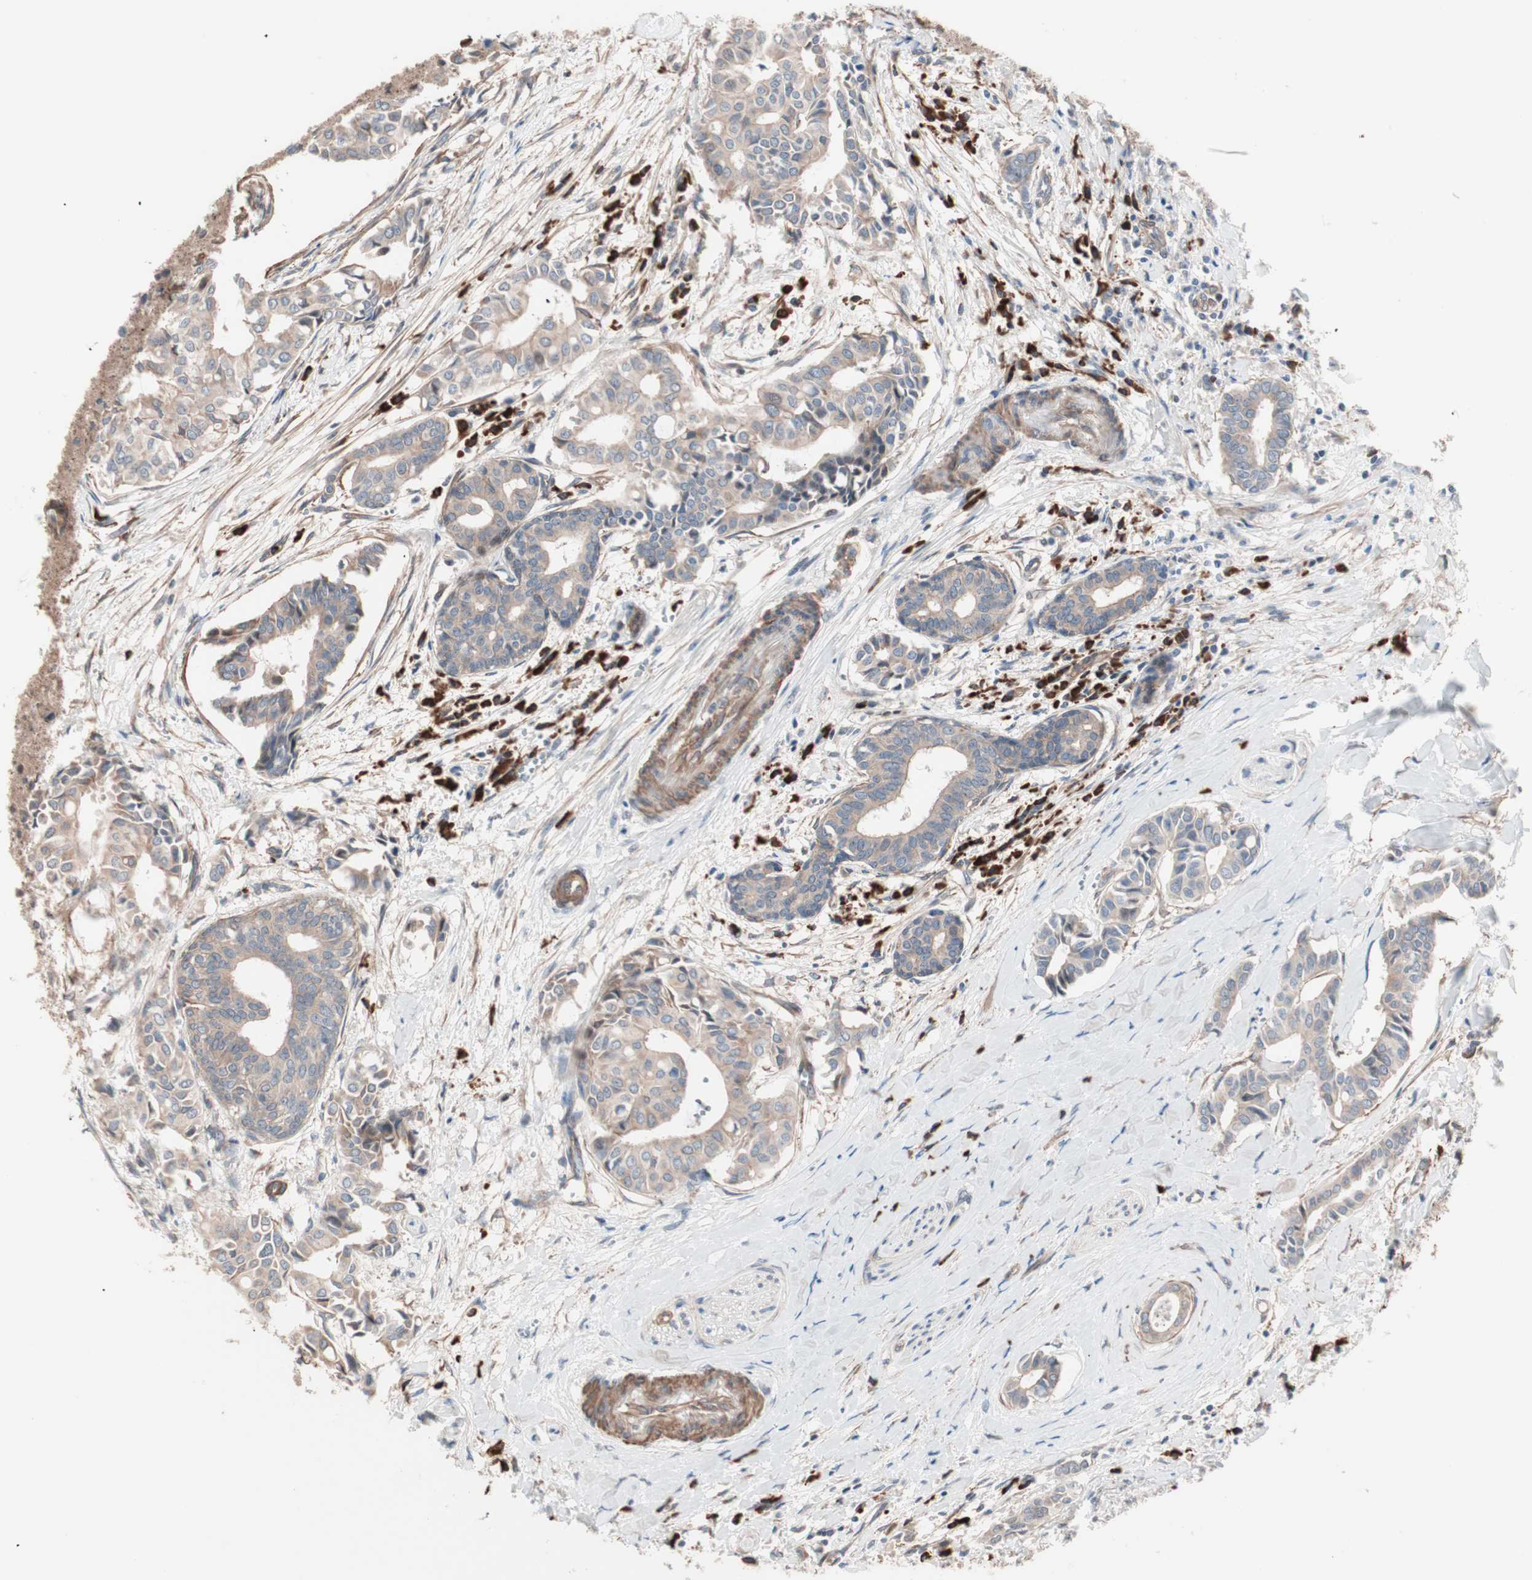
{"staining": {"intensity": "weak", "quantity": ">75%", "location": "cytoplasmic/membranous"}, "tissue": "head and neck cancer", "cell_type": "Tumor cells", "image_type": "cancer", "snomed": [{"axis": "morphology", "description": "Adenocarcinoma, NOS"}, {"axis": "topography", "description": "Salivary gland"}, {"axis": "topography", "description": "Head-Neck"}], "caption": "This micrograph reveals immunohistochemistry (IHC) staining of head and neck cancer (adenocarcinoma), with low weak cytoplasmic/membranous positivity in approximately >75% of tumor cells.", "gene": "ALG5", "patient": {"sex": "female", "age": 59}}